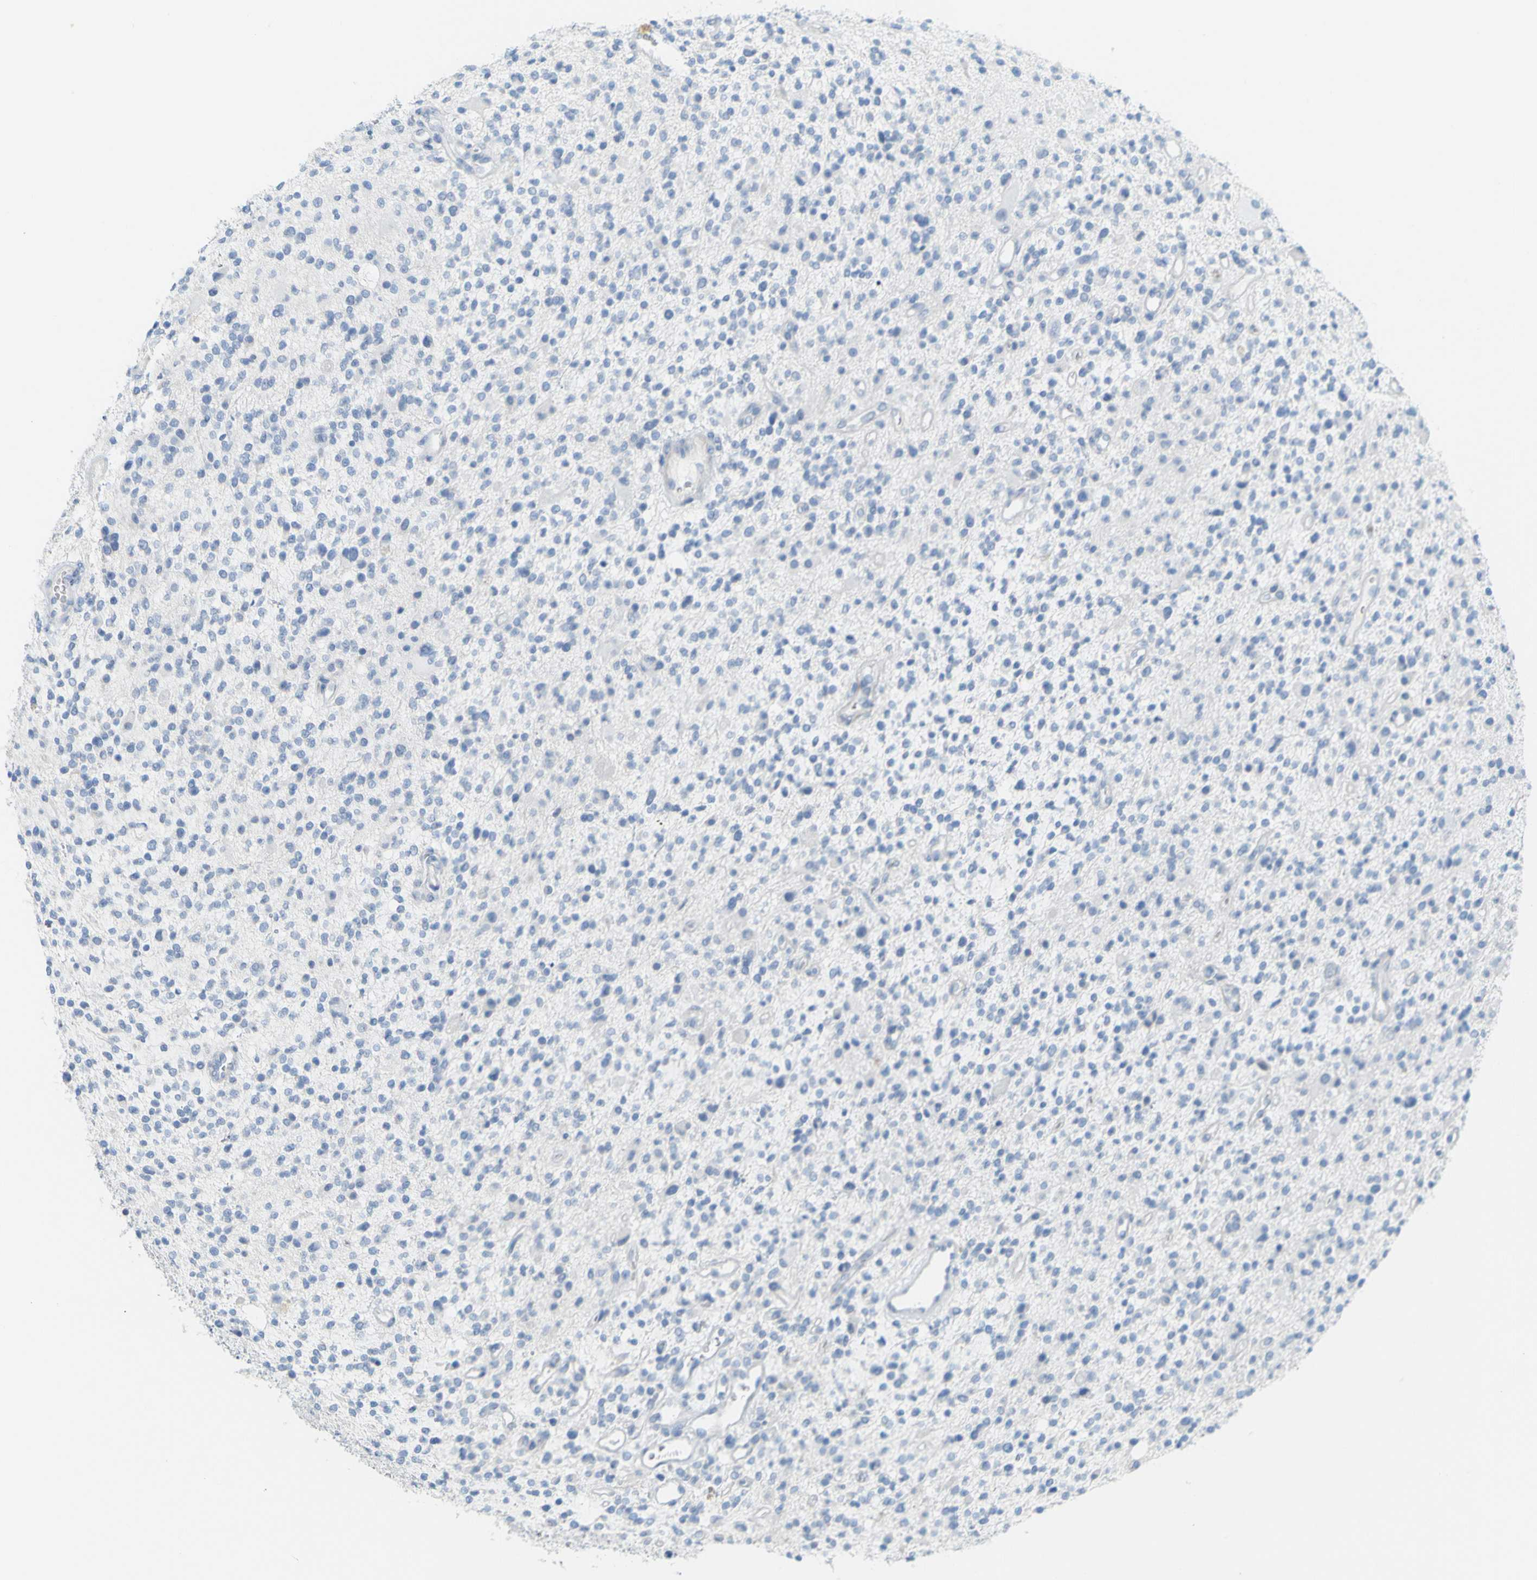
{"staining": {"intensity": "negative", "quantity": "none", "location": "none"}, "tissue": "glioma", "cell_type": "Tumor cells", "image_type": "cancer", "snomed": [{"axis": "morphology", "description": "Glioma, malignant, High grade"}, {"axis": "topography", "description": "Brain"}], "caption": "Malignant glioma (high-grade) stained for a protein using immunohistochemistry (IHC) displays no expression tumor cells.", "gene": "OPN1SW", "patient": {"sex": "male", "age": 48}}